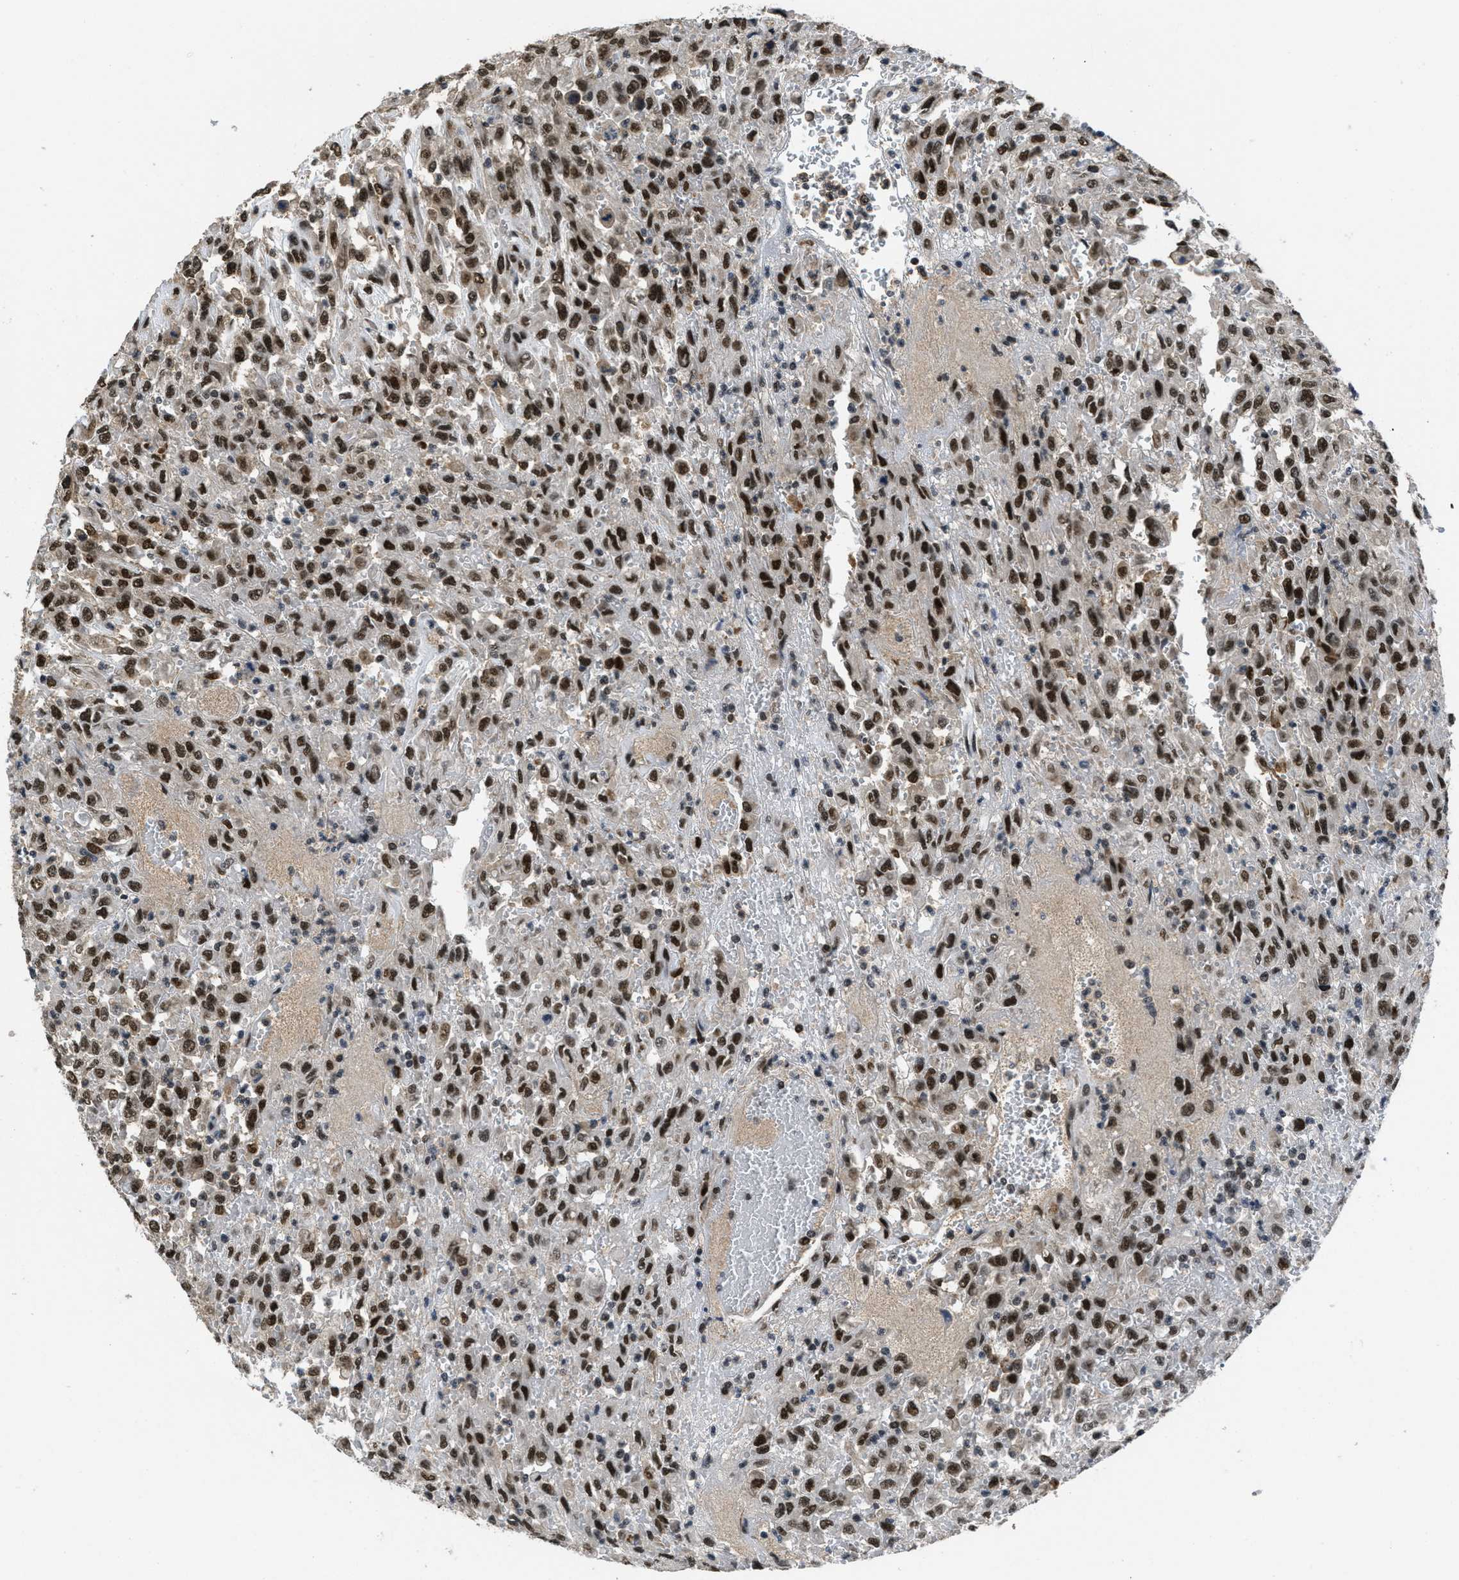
{"staining": {"intensity": "strong", "quantity": ">75%", "location": "nuclear"}, "tissue": "urothelial cancer", "cell_type": "Tumor cells", "image_type": "cancer", "snomed": [{"axis": "morphology", "description": "Urothelial carcinoma, High grade"}, {"axis": "topography", "description": "Urinary bladder"}], "caption": "A brown stain labels strong nuclear positivity of a protein in human urothelial carcinoma (high-grade) tumor cells. (DAB IHC with brightfield microscopy, high magnification).", "gene": "CUL4B", "patient": {"sex": "male", "age": 46}}